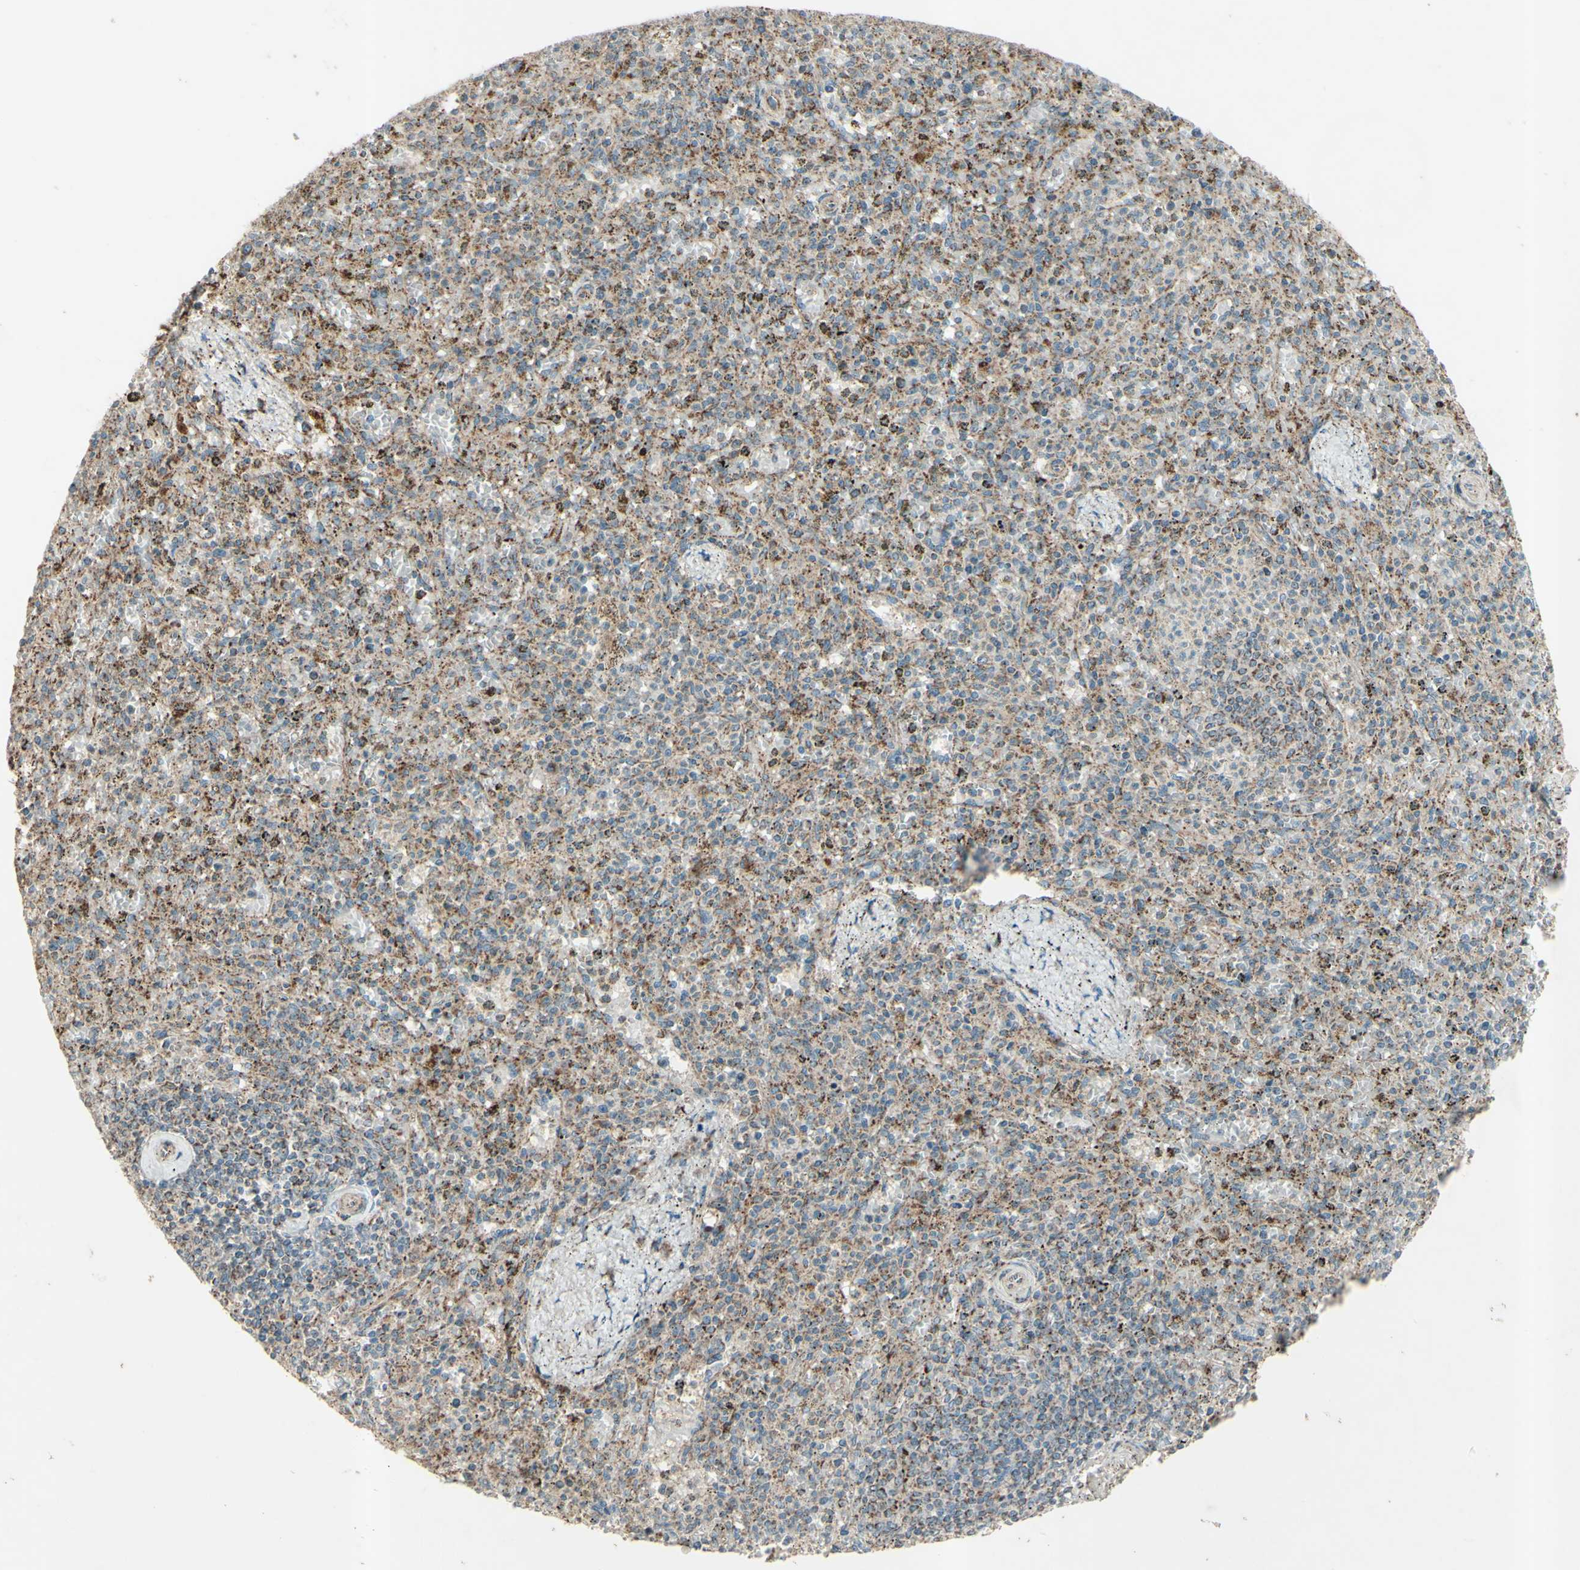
{"staining": {"intensity": "strong", "quantity": "25%-75%", "location": "cytoplasmic/membranous"}, "tissue": "spleen", "cell_type": "Cells in red pulp", "image_type": "normal", "snomed": [{"axis": "morphology", "description": "Normal tissue, NOS"}, {"axis": "topography", "description": "Spleen"}], "caption": "Spleen stained with immunohistochemistry (IHC) exhibits strong cytoplasmic/membranous staining in about 25%-75% of cells in red pulp.", "gene": "RHOT1", "patient": {"sex": "male", "age": 72}}